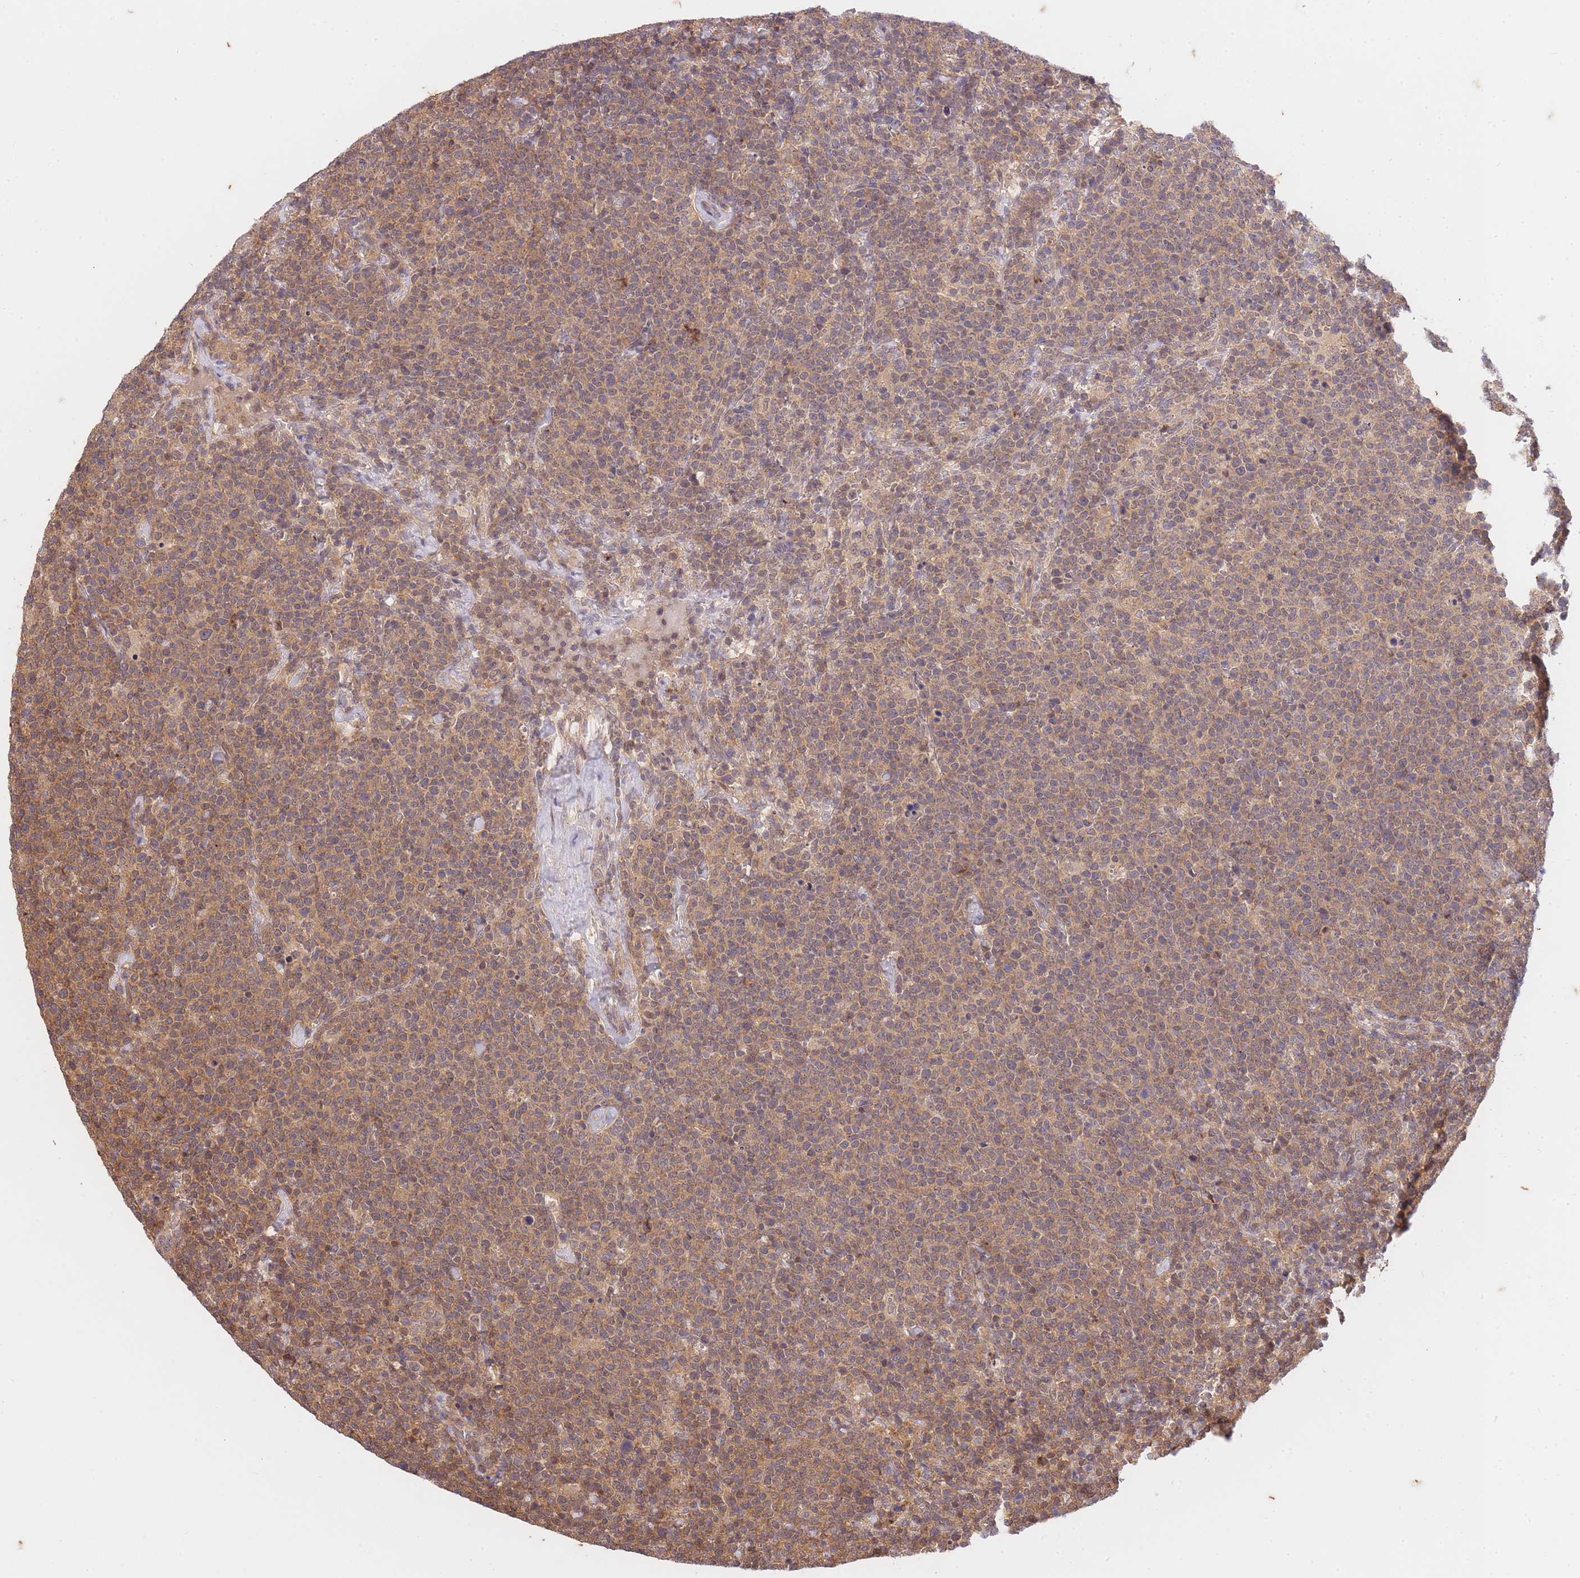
{"staining": {"intensity": "moderate", "quantity": ">75%", "location": "cytoplasmic/membranous"}, "tissue": "lymphoma", "cell_type": "Tumor cells", "image_type": "cancer", "snomed": [{"axis": "morphology", "description": "Malignant lymphoma, non-Hodgkin's type, High grade"}, {"axis": "topography", "description": "Lymph node"}], "caption": "Malignant lymphoma, non-Hodgkin's type (high-grade) stained with immunohistochemistry reveals moderate cytoplasmic/membranous expression in about >75% of tumor cells.", "gene": "ST8SIA4", "patient": {"sex": "male", "age": 61}}